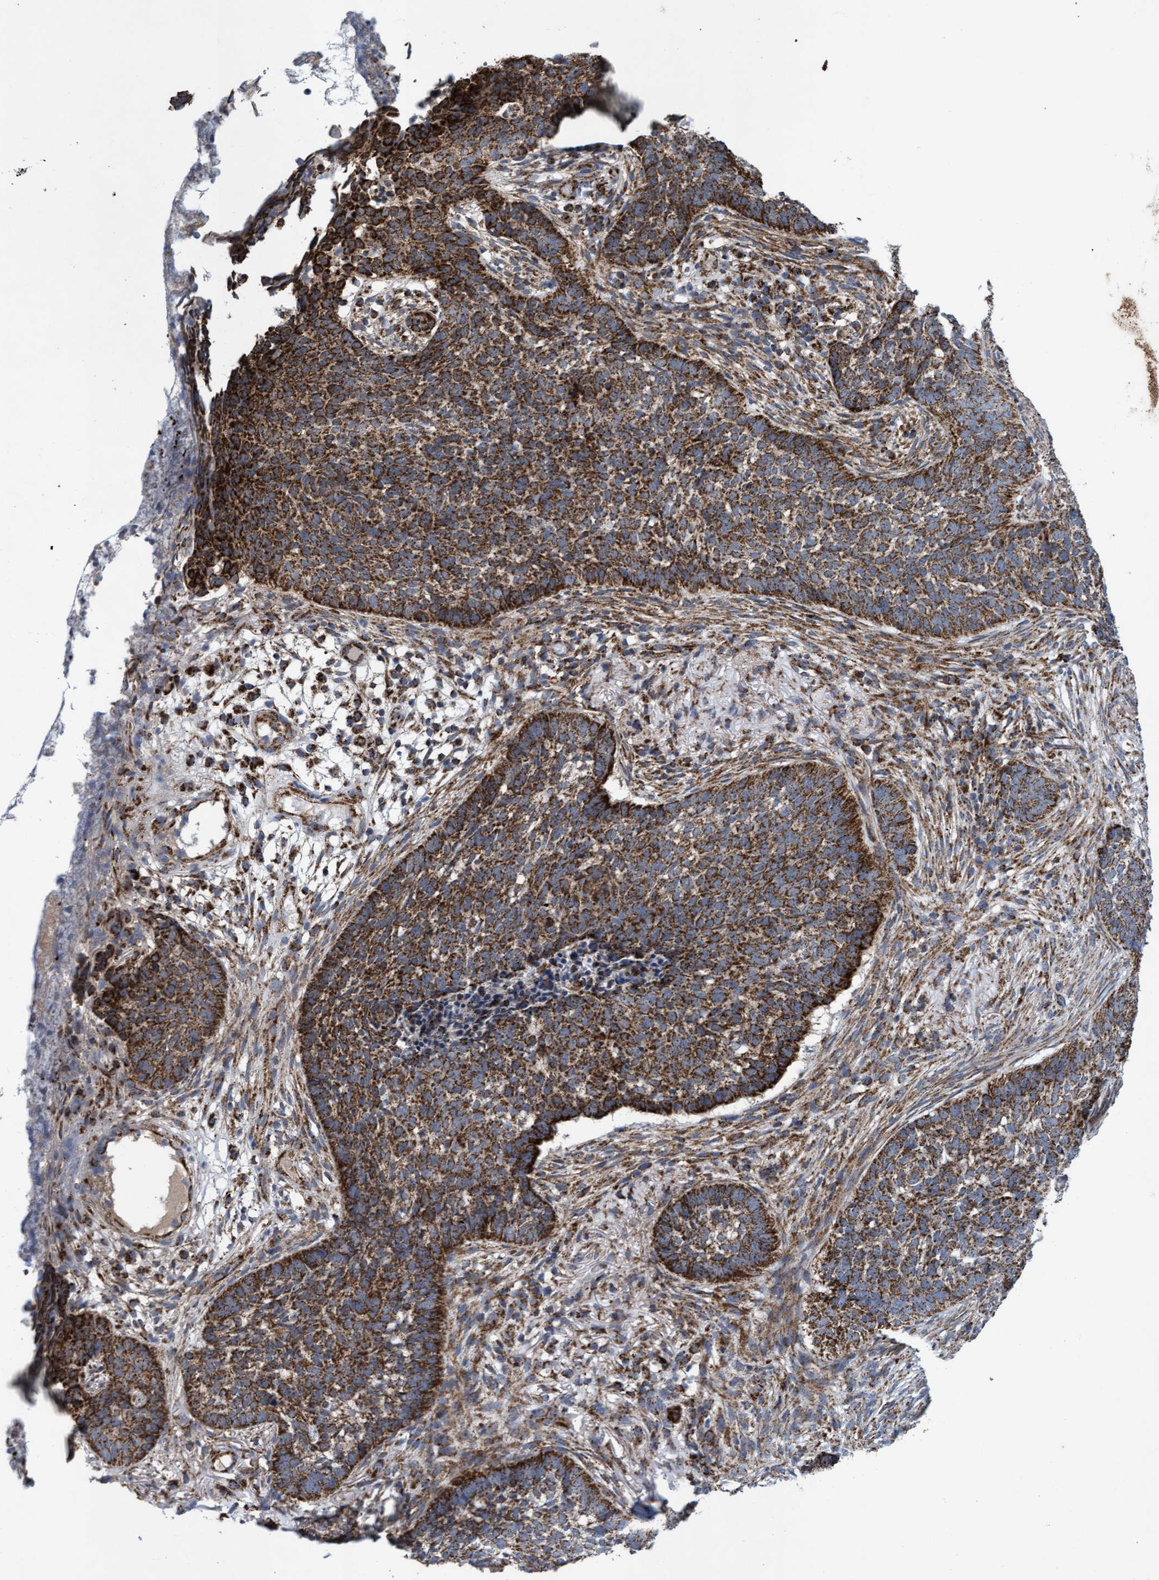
{"staining": {"intensity": "strong", "quantity": ">75%", "location": "cytoplasmic/membranous"}, "tissue": "skin cancer", "cell_type": "Tumor cells", "image_type": "cancer", "snomed": [{"axis": "morphology", "description": "Basal cell carcinoma"}, {"axis": "topography", "description": "Skin"}], "caption": "A high-resolution micrograph shows immunohistochemistry staining of basal cell carcinoma (skin), which exhibits strong cytoplasmic/membranous staining in about >75% of tumor cells.", "gene": "MRPL38", "patient": {"sex": "male", "age": 85}}